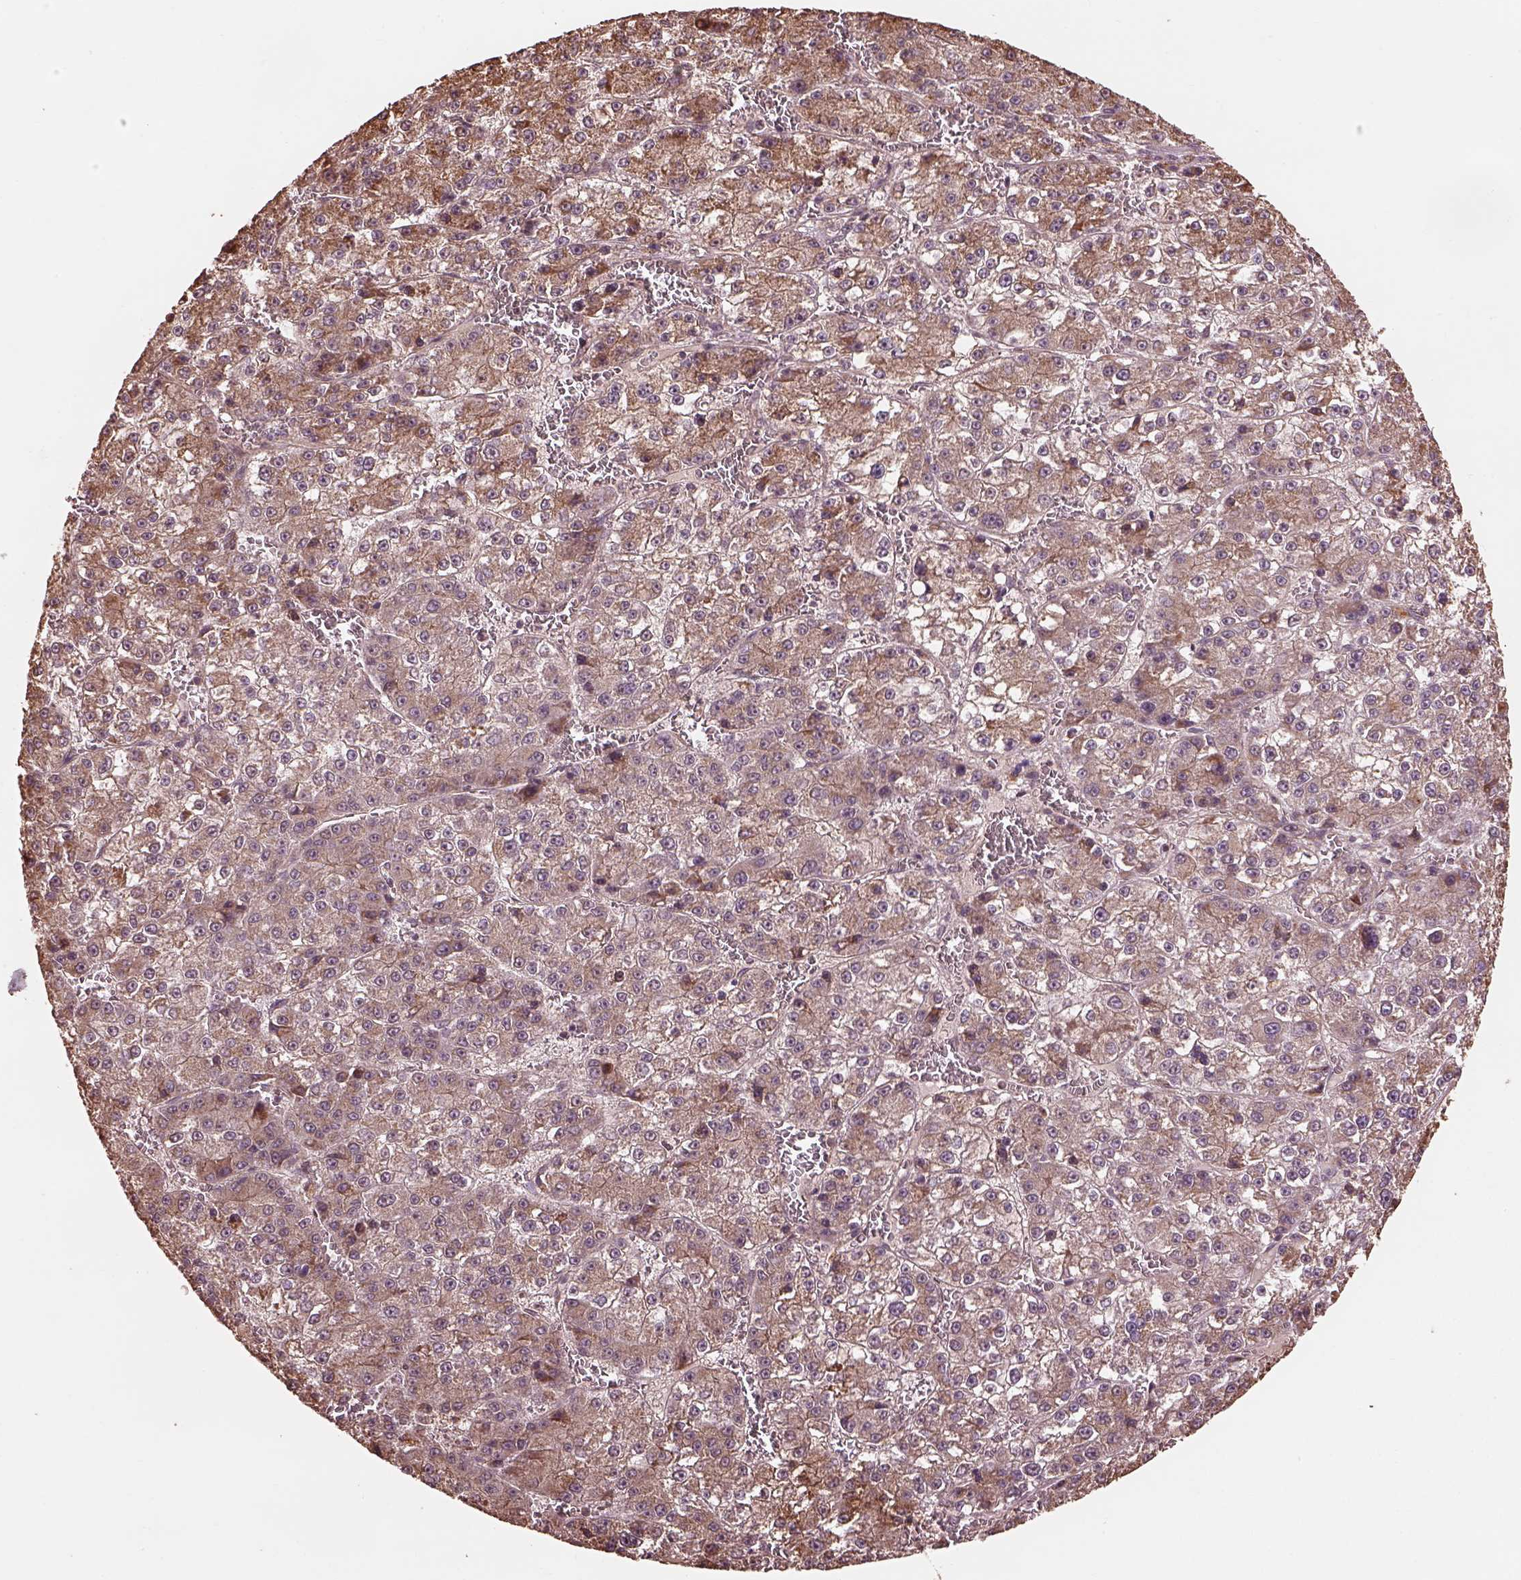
{"staining": {"intensity": "moderate", "quantity": "25%-75%", "location": "cytoplasmic/membranous"}, "tissue": "liver cancer", "cell_type": "Tumor cells", "image_type": "cancer", "snomed": [{"axis": "morphology", "description": "Carcinoma, Hepatocellular, NOS"}, {"axis": "topography", "description": "Liver"}], "caption": "Liver cancer stained with DAB immunohistochemistry shows medium levels of moderate cytoplasmic/membranous staining in approximately 25%-75% of tumor cells.", "gene": "METTL4", "patient": {"sex": "female", "age": 73}}